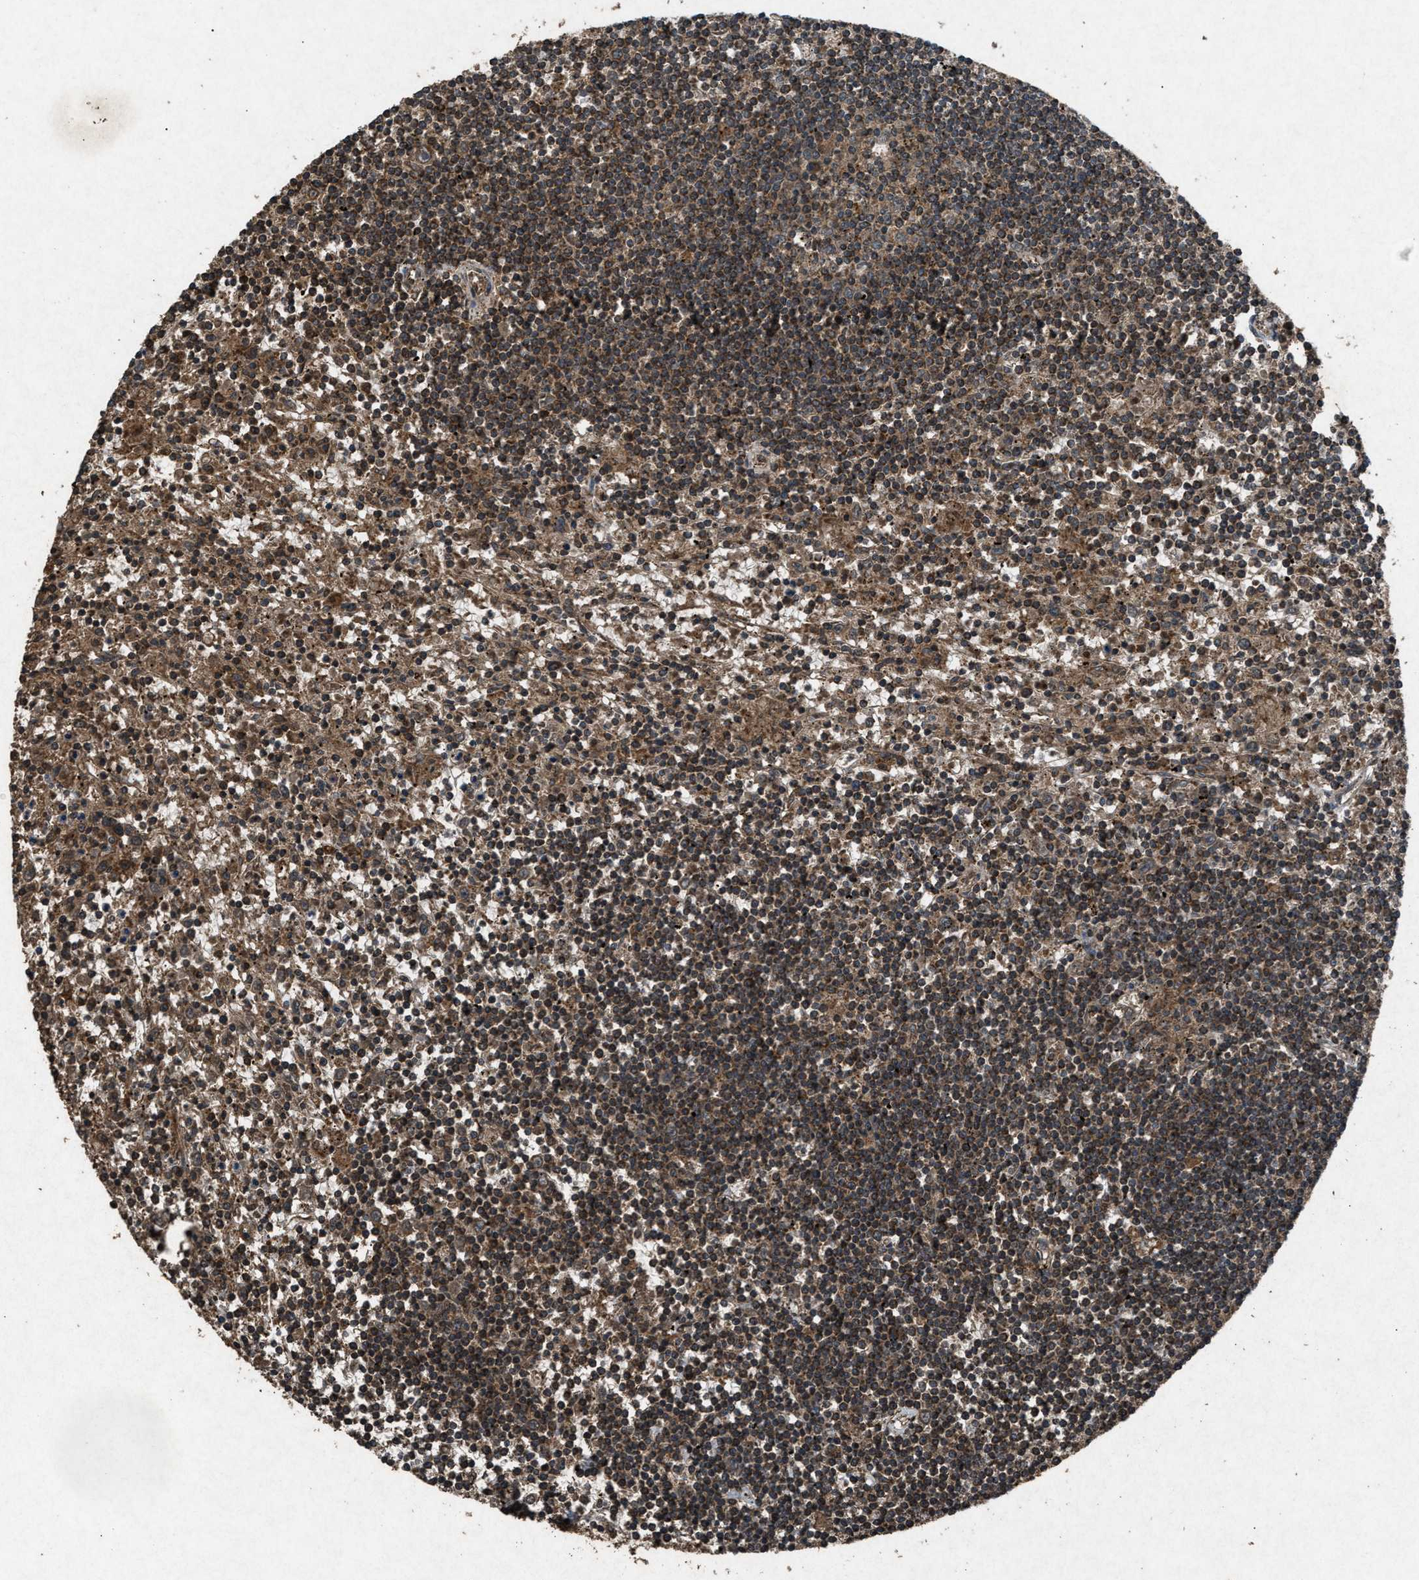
{"staining": {"intensity": "moderate", "quantity": ">75%", "location": "cytoplasmic/membranous"}, "tissue": "lymphoma", "cell_type": "Tumor cells", "image_type": "cancer", "snomed": [{"axis": "morphology", "description": "Malignant lymphoma, non-Hodgkin's type, Low grade"}, {"axis": "topography", "description": "Spleen"}], "caption": "Brown immunohistochemical staining in human lymphoma reveals moderate cytoplasmic/membranous staining in about >75% of tumor cells.", "gene": "OAS1", "patient": {"sex": "male", "age": 76}}